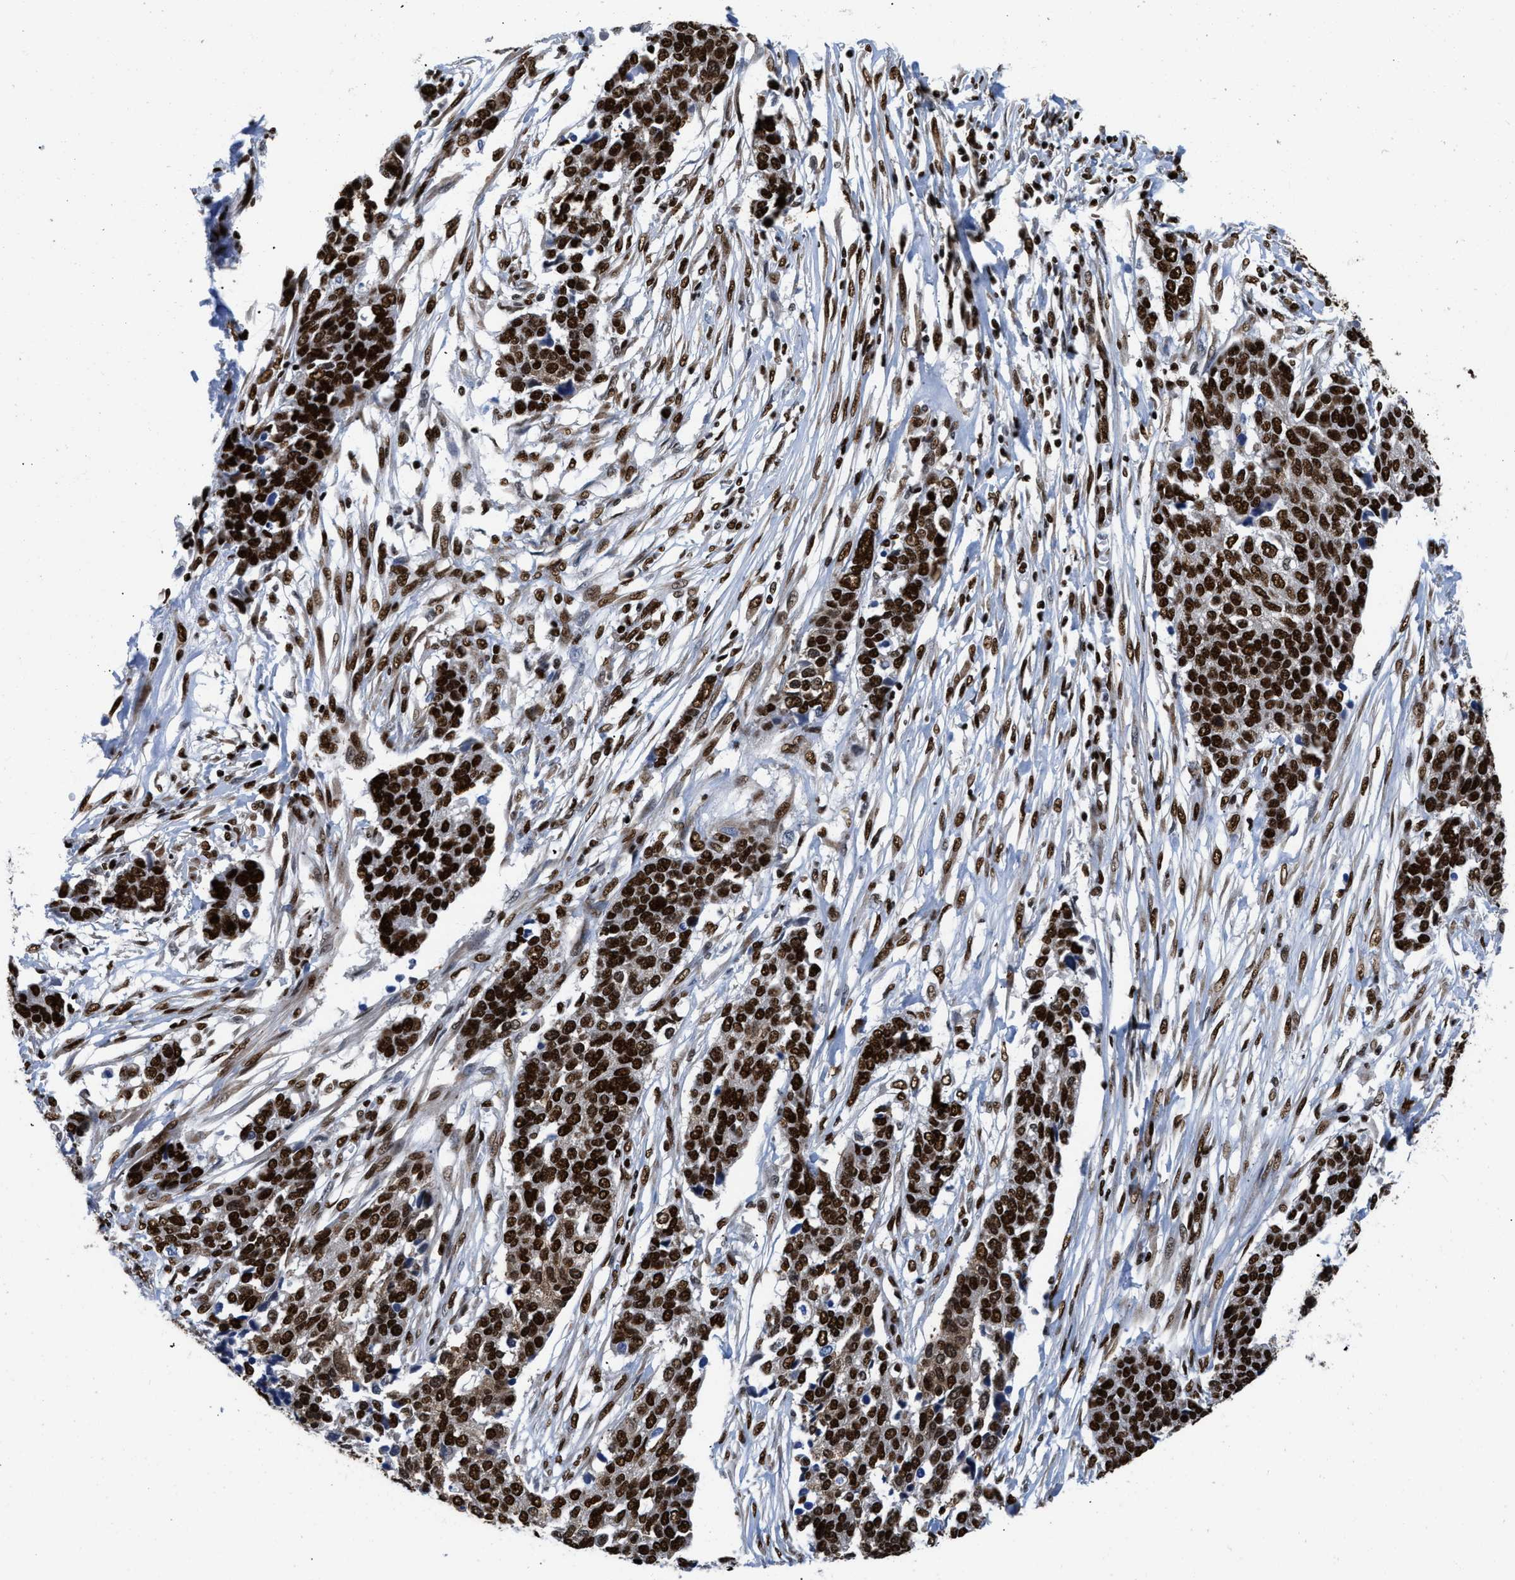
{"staining": {"intensity": "strong", "quantity": ">75%", "location": "nuclear"}, "tissue": "ovarian cancer", "cell_type": "Tumor cells", "image_type": "cancer", "snomed": [{"axis": "morphology", "description": "Cystadenocarcinoma, serous, NOS"}, {"axis": "topography", "description": "Ovary"}], "caption": "Human serous cystadenocarcinoma (ovarian) stained with a brown dye exhibits strong nuclear positive positivity in approximately >75% of tumor cells.", "gene": "CREB1", "patient": {"sex": "female", "age": 44}}